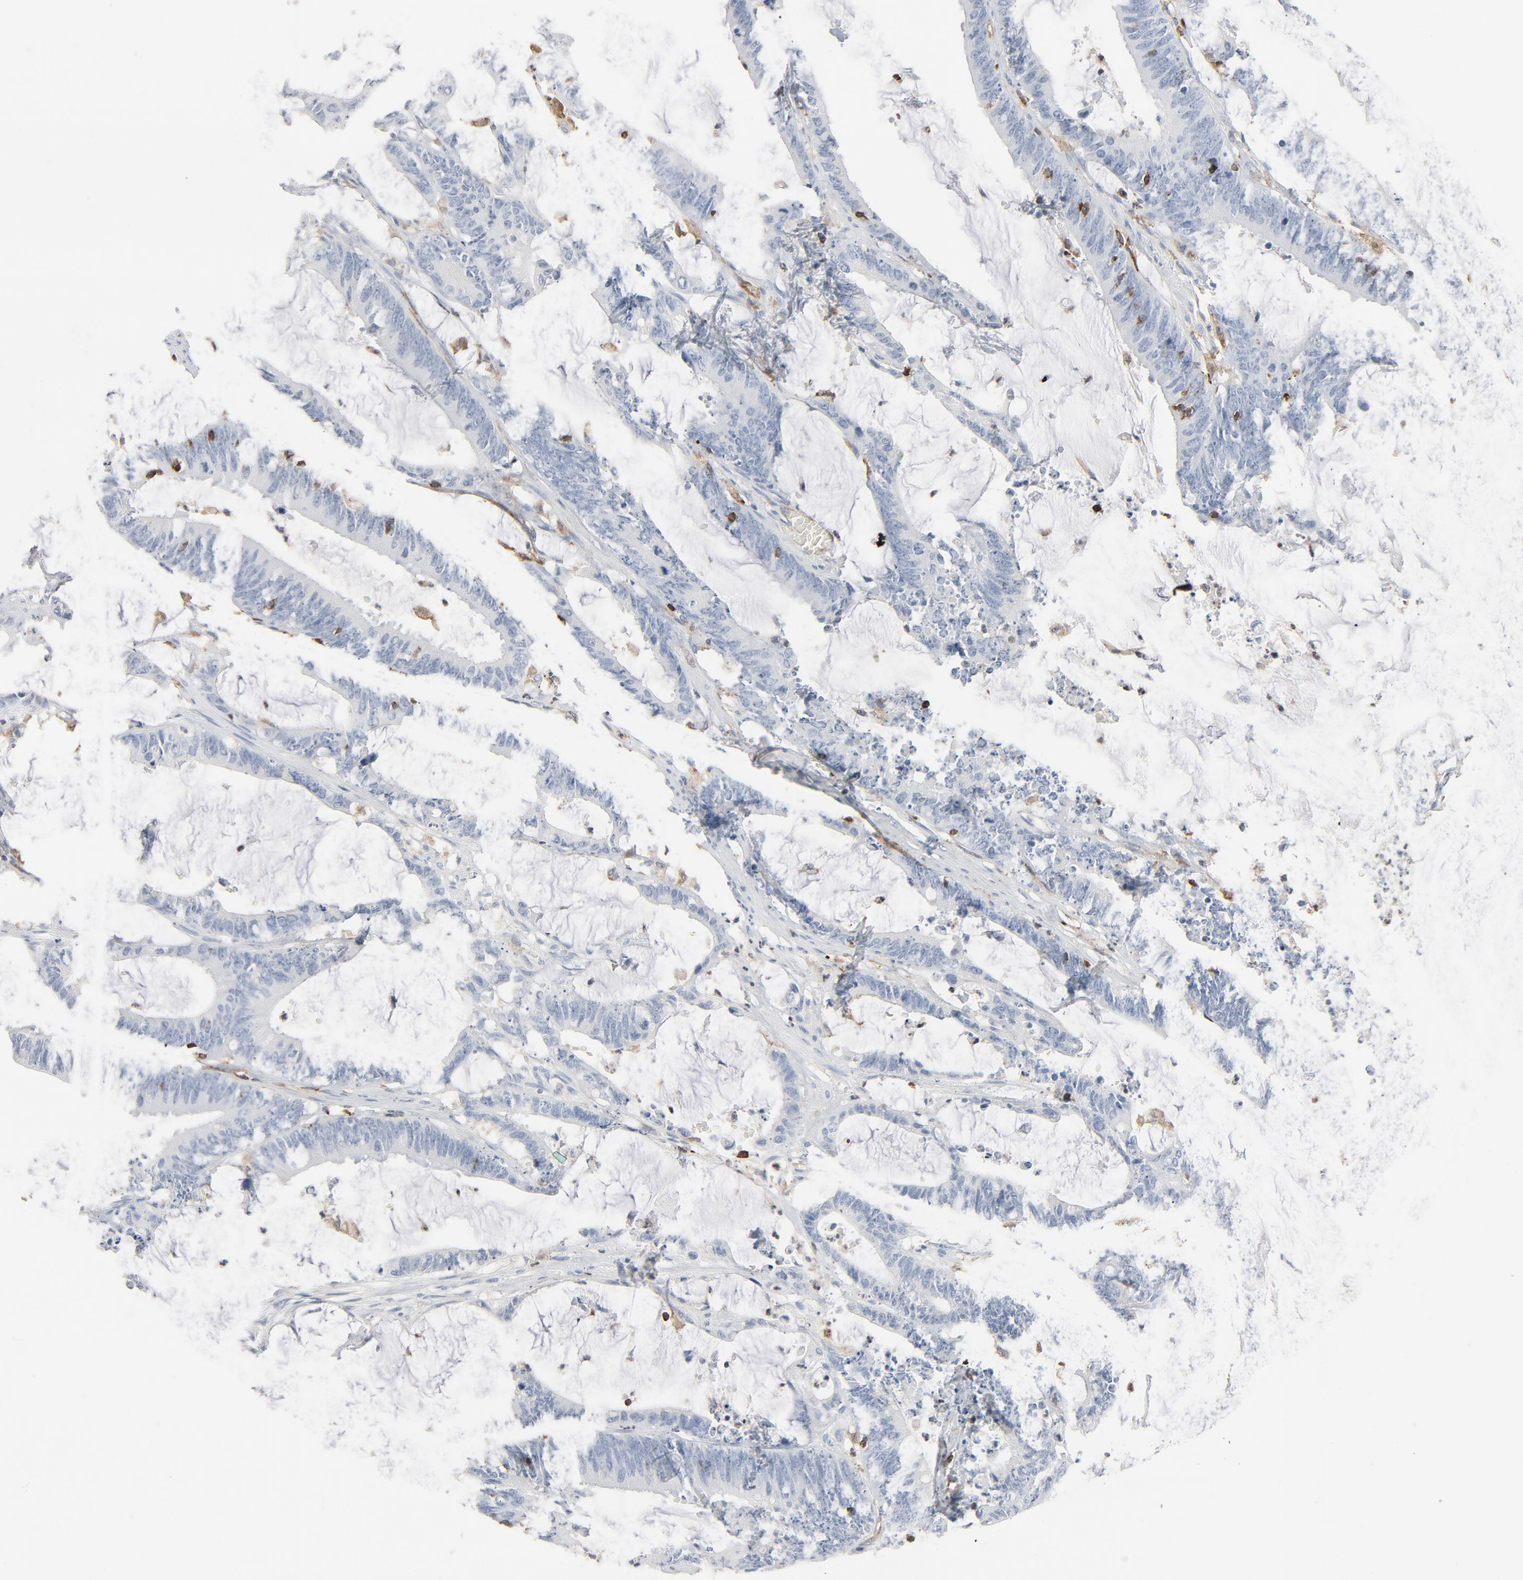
{"staining": {"intensity": "negative", "quantity": "none", "location": "none"}, "tissue": "colorectal cancer", "cell_type": "Tumor cells", "image_type": "cancer", "snomed": [{"axis": "morphology", "description": "Adenocarcinoma, NOS"}, {"axis": "topography", "description": "Rectum"}], "caption": "There is no significant positivity in tumor cells of colorectal adenocarcinoma.", "gene": "LCP2", "patient": {"sex": "female", "age": 66}}